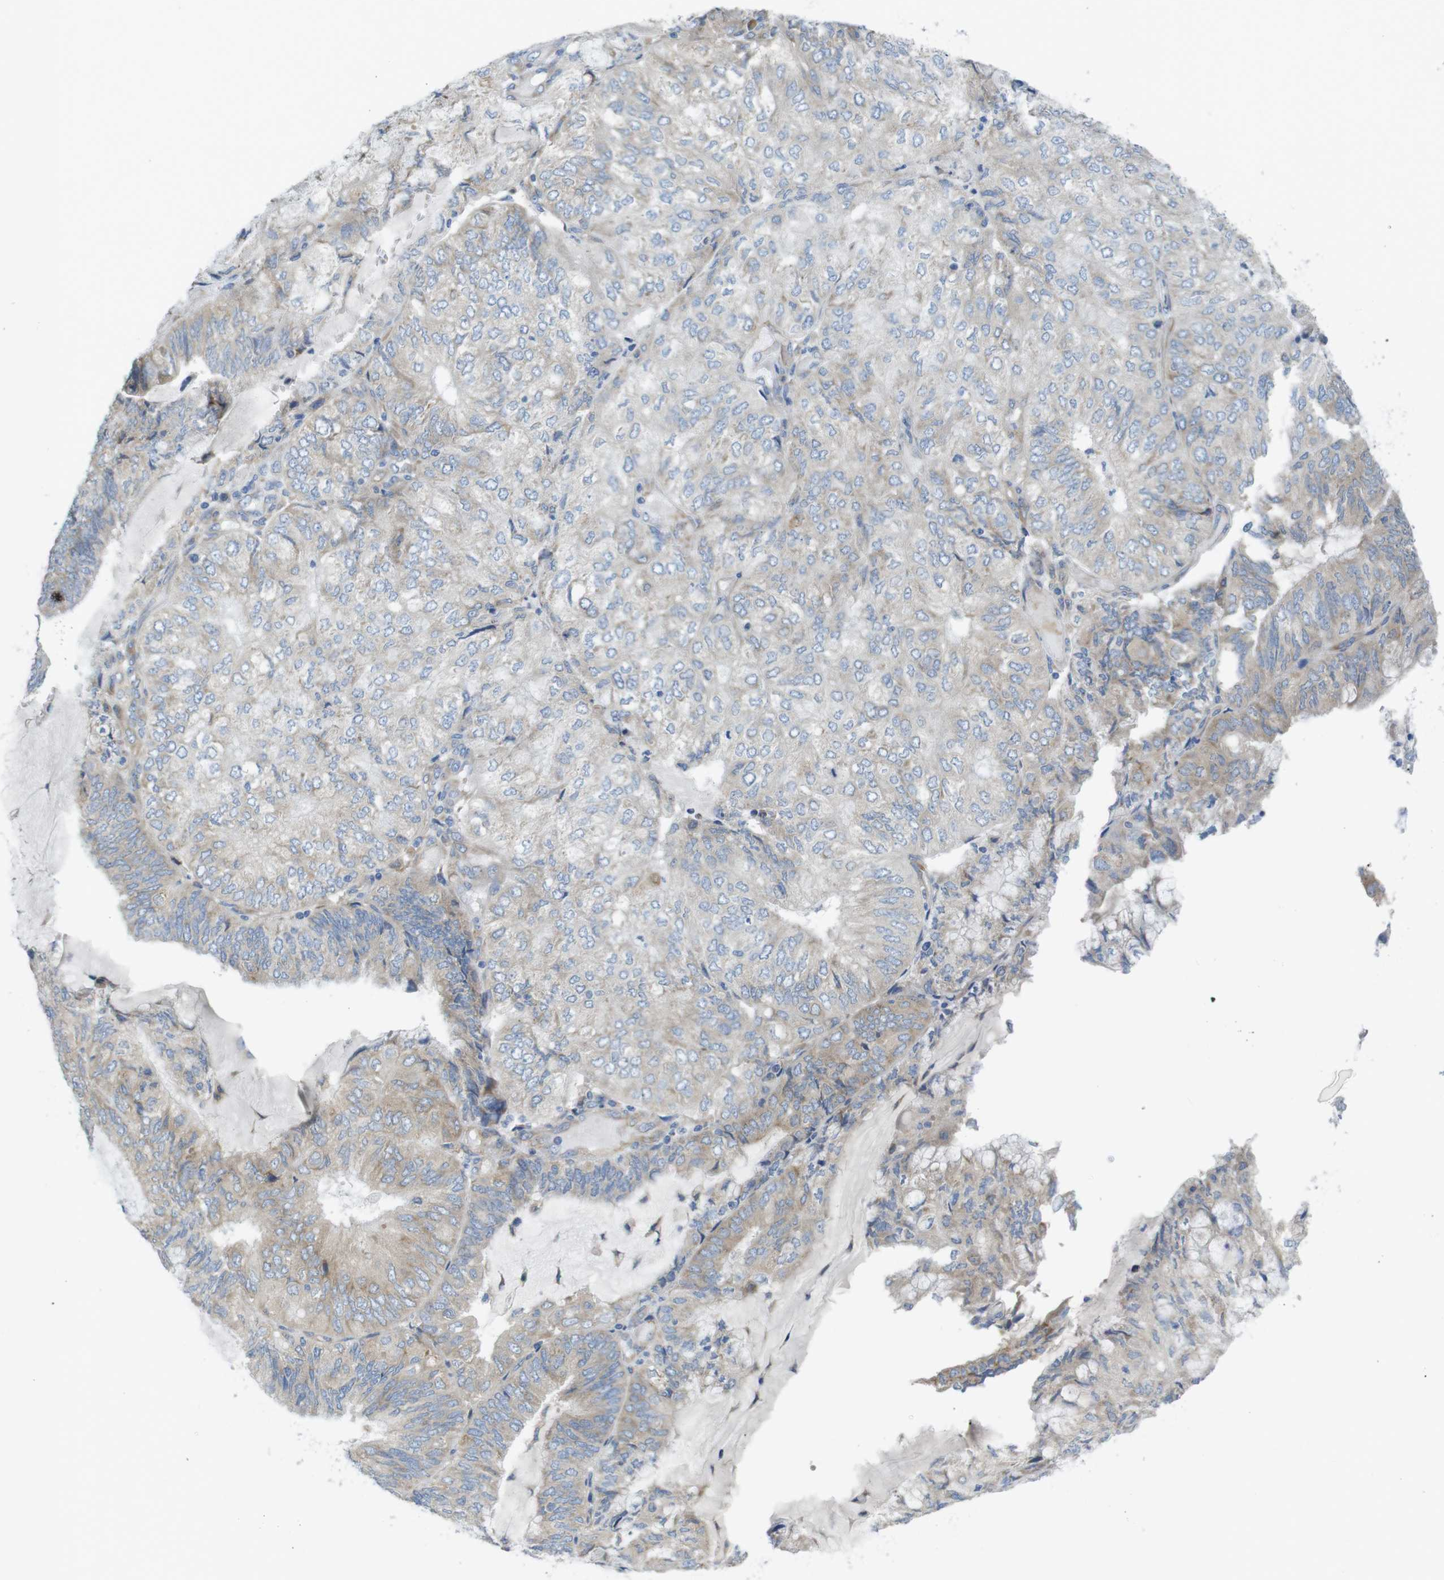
{"staining": {"intensity": "weak", "quantity": "<25%", "location": "cytoplasmic/membranous"}, "tissue": "endometrial cancer", "cell_type": "Tumor cells", "image_type": "cancer", "snomed": [{"axis": "morphology", "description": "Adenocarcinoma, NOS"}, {"axis": "topography", "description": "Endometrium"}], "caption": "Immunohistochemical staining of endometrial cancer shows no significant positivity in tumor cells. (Stains: DAB IHC with hematoxylin counter stain, Microscopy: brightfield microscopy at high magnification).", "gene": "TMEM234", "patient": {"sex": "female", "age": 81}}